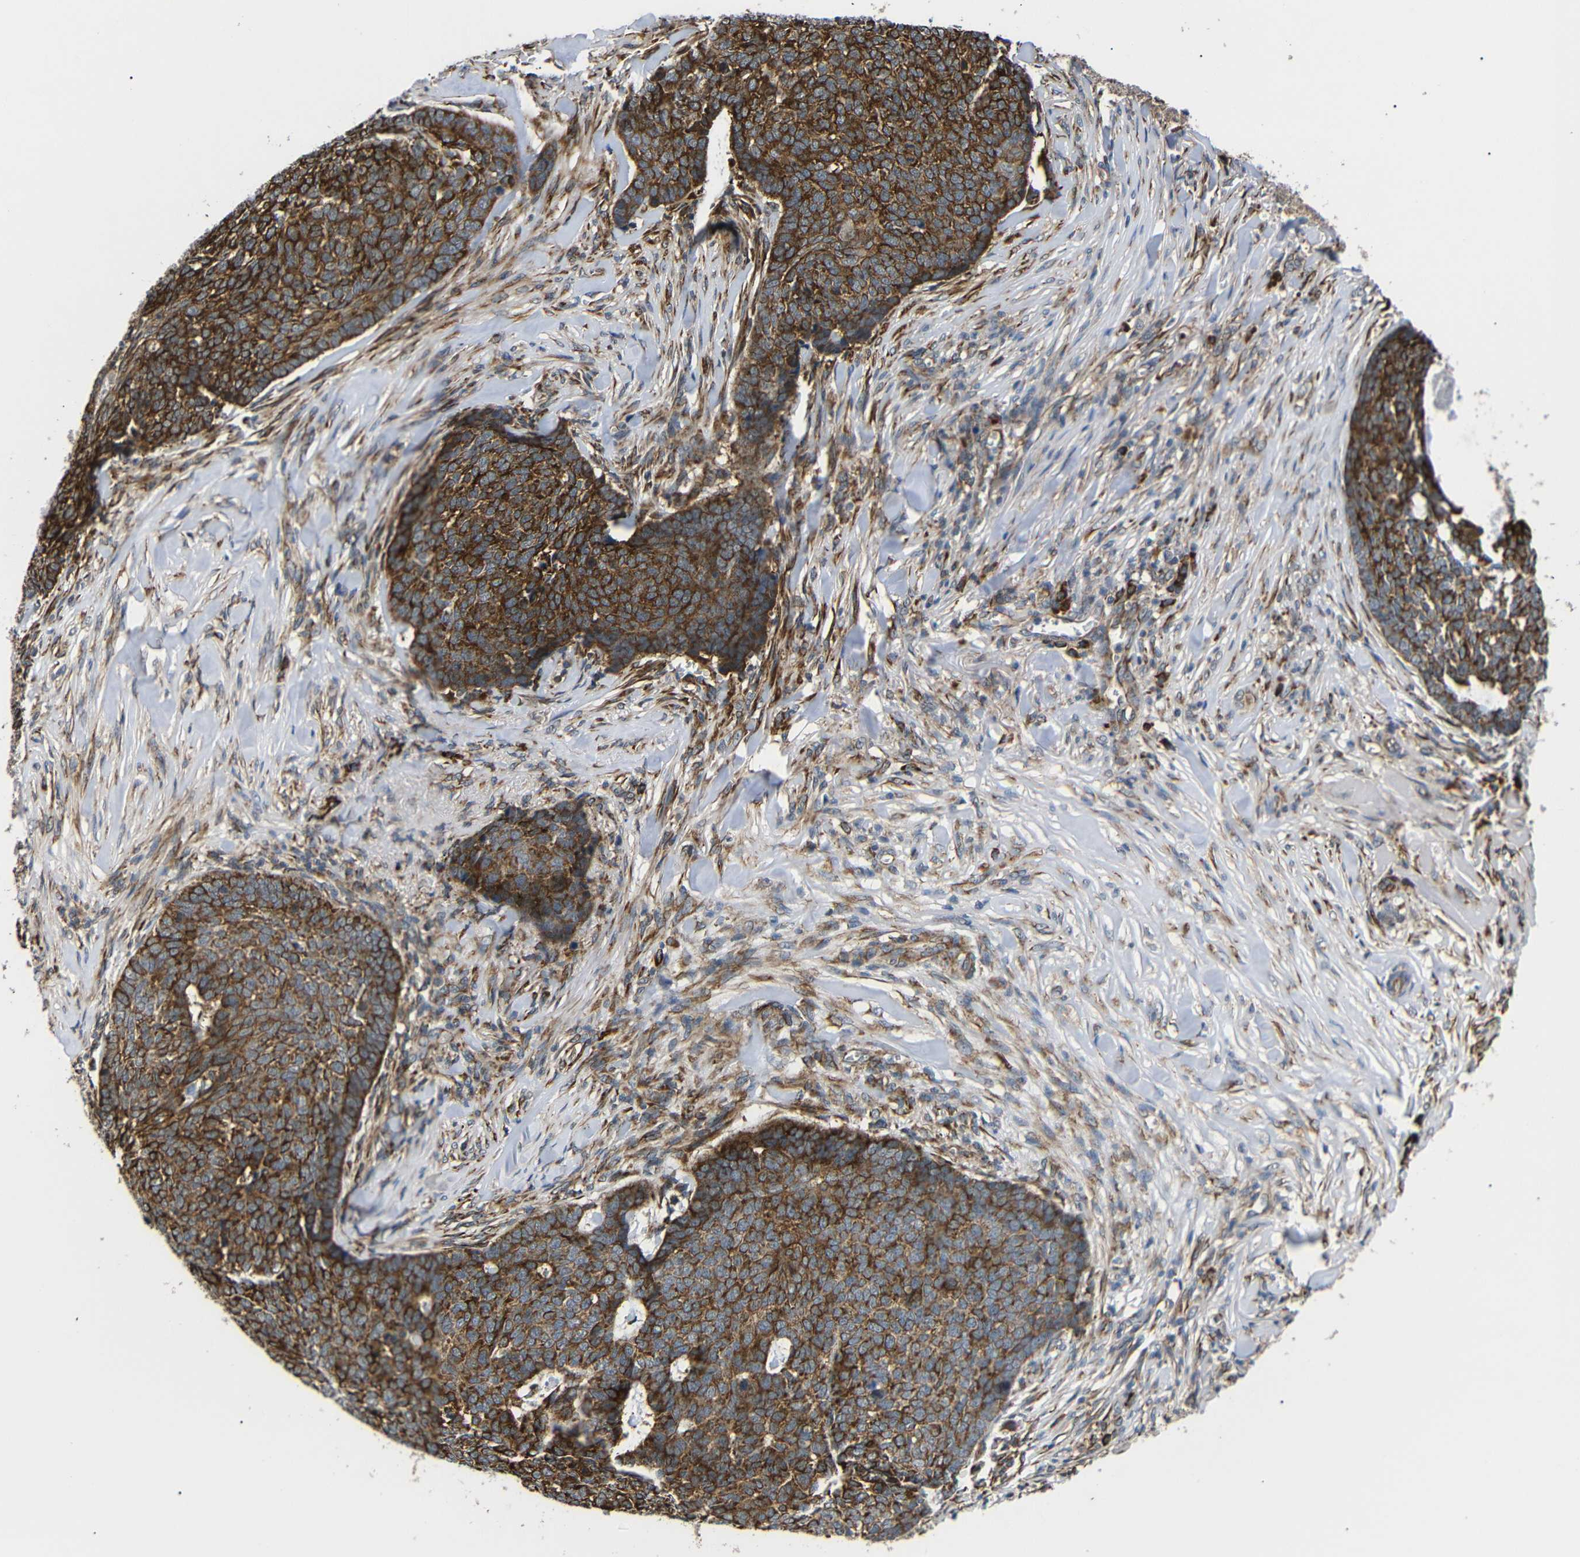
{"staining": {"intensity": "strong", "quantity": ">75%", "location": "cytoplasmic/membranous"}, "tissue": "skin cancer", "cell_type": "Tumor cells", "image_type": "cancer", "snomed": [{"axis": "morphology", "description": "Basal cell carcinoma"}, {"axis": "topography", "description": "Skin"}], "caption": "This micrograph exhibits skin cancer (basal cell carcinoma) stained with IHC to label a protein in brown. The cytoplasmic/membranous of tumor cells show strong positivity for the protein. Nuclei are counter-stained blue.", "gene": "KANK4", "patient": {"sex": "male", "age": 84}}